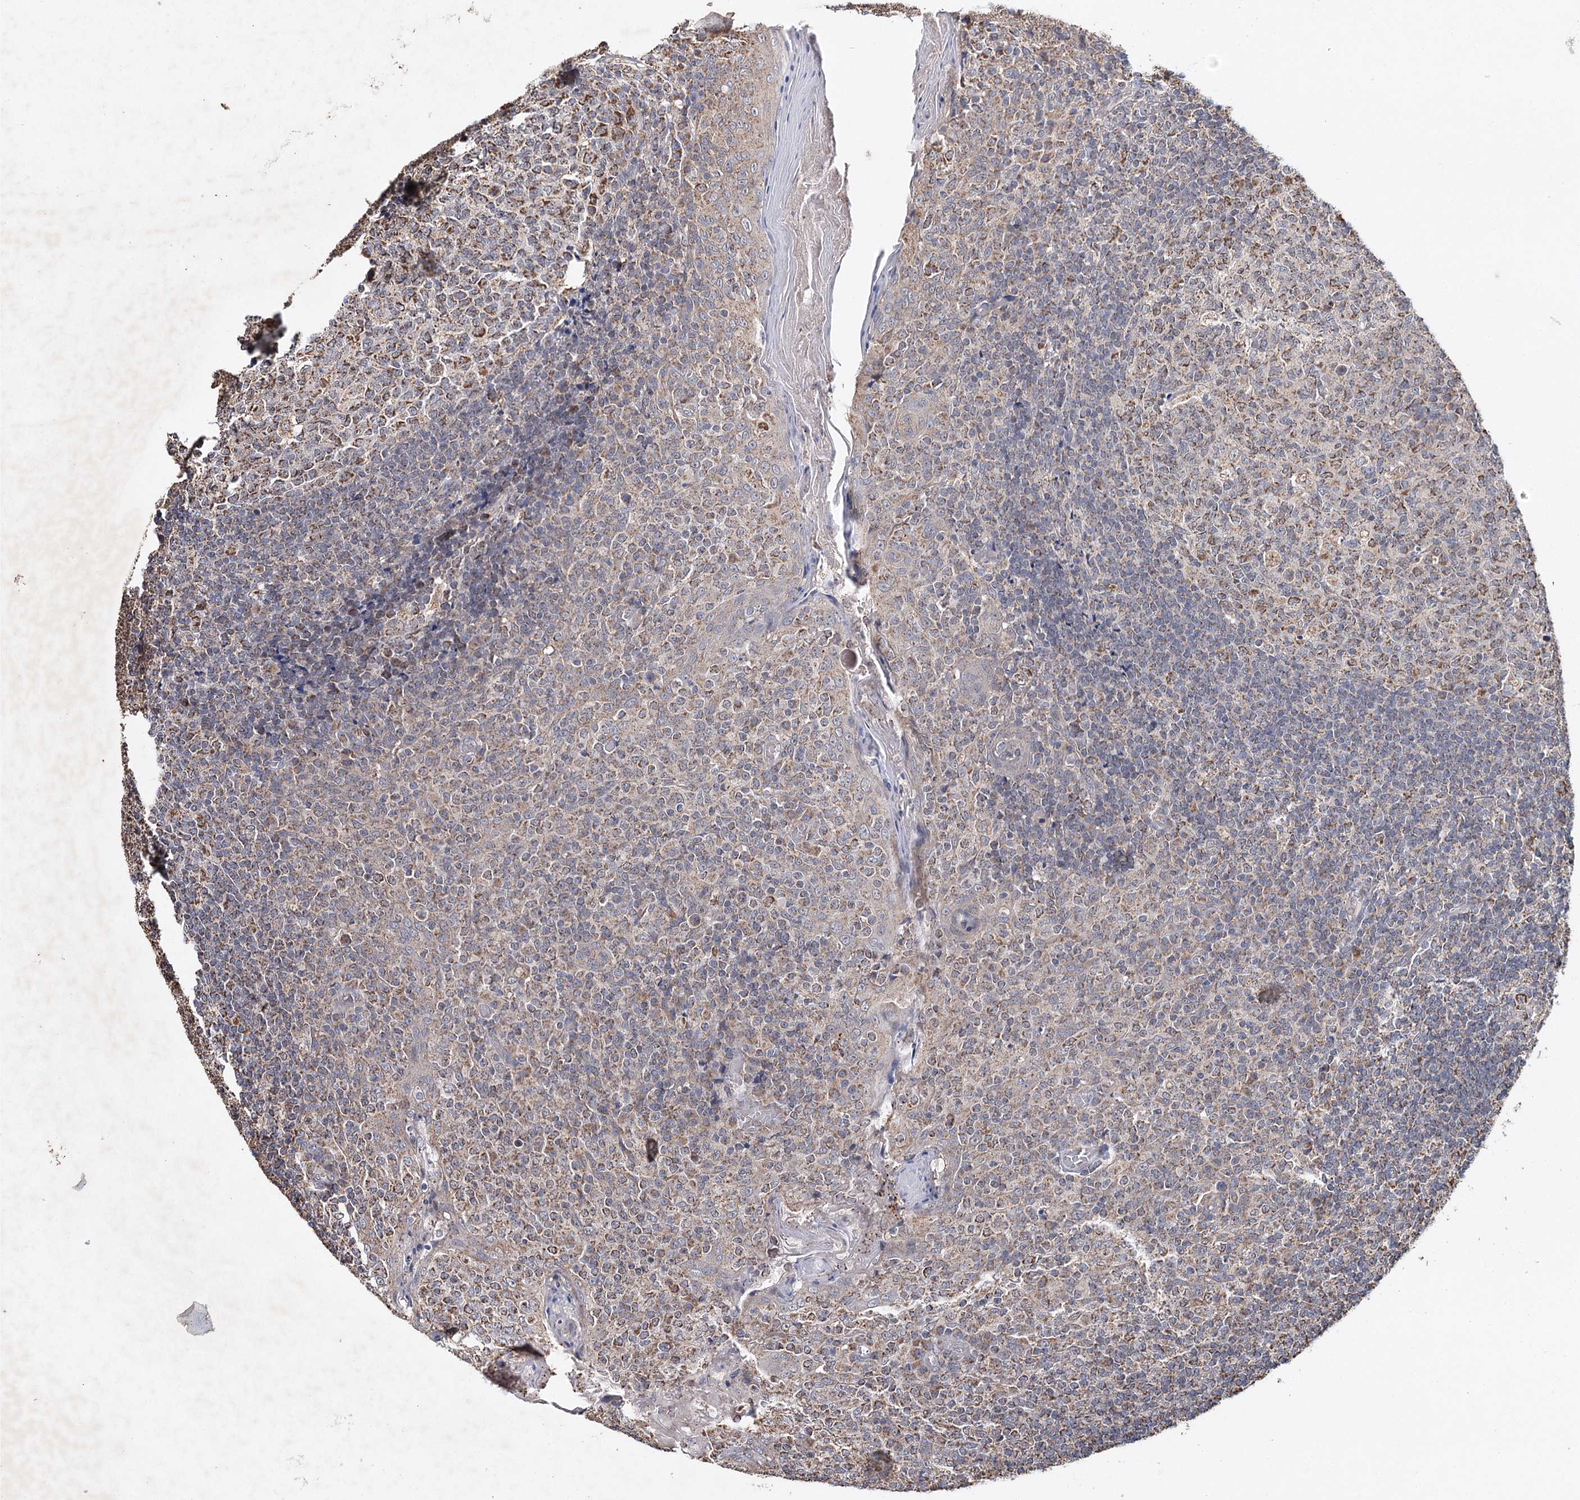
{"staining": {"intensity": "moderate", "quantity": ">75%", "location": "cytoplasmic/membranous"}, "tissue": "tonsil", "cell_type": "Germinal center cells", "image_type": "normal", "snomed": [{"axis": "morphology", "description": "Normal tissue, NOS"}, {"axis": "topography", "description": "Tonsil"}], "caption": "Immunohistochemical staining of unremarkable human tonsil exhibits medium levels of moderate cytoplasmic/membranous staining in about >75% of germinal center cells.", "gene": "PIK3CB", "patient": {"sex": "female", "age": 19}}